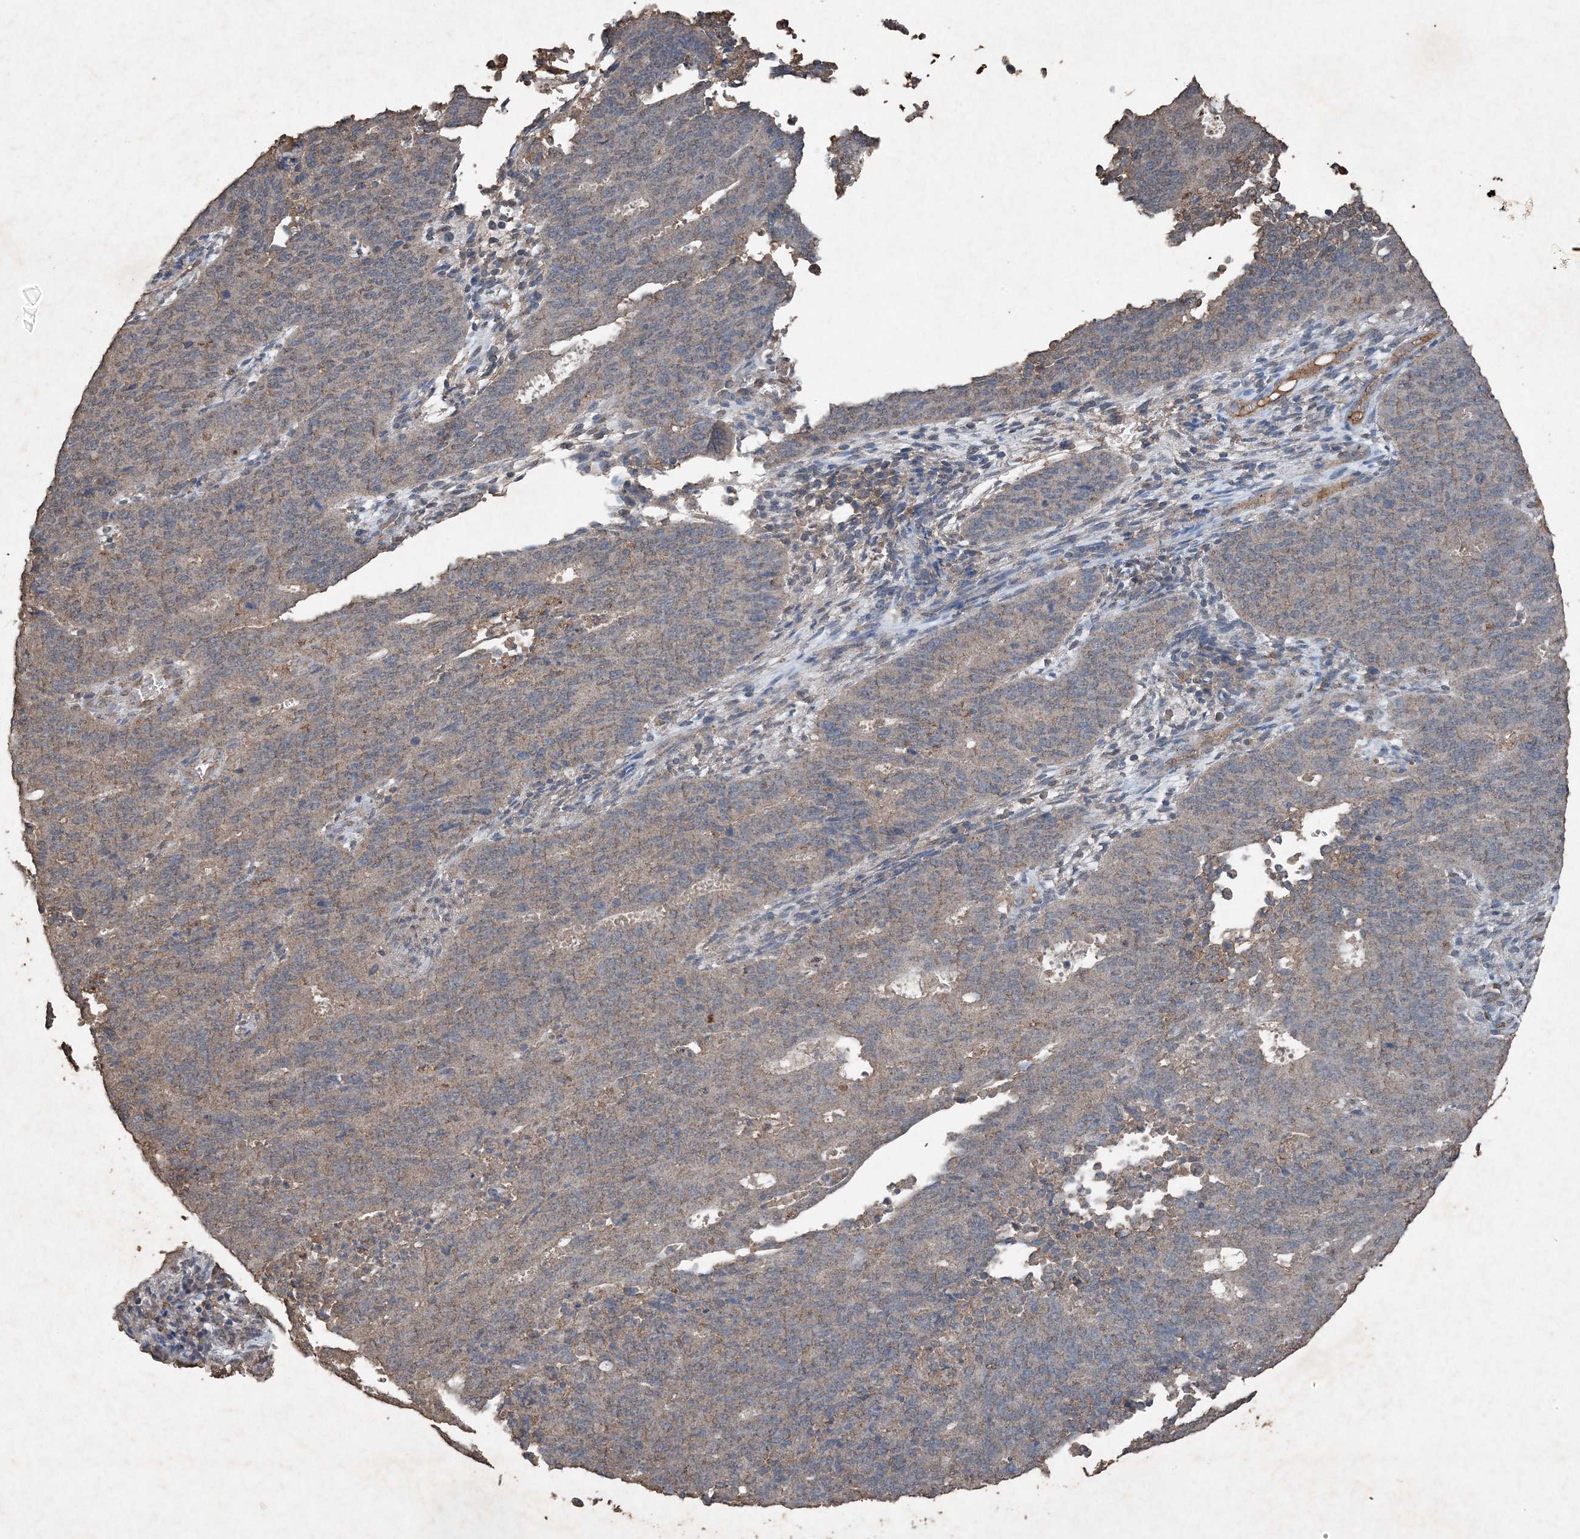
{"staining": {"intensity": "moderate", "quantity": "25%-75%", "location": "cytoplasmic/membranous"}, "tissue": "cervical cancer", "cell_type": "Tumor cells", "image_type": "cancer", "snomed": [{"axis": "morphology", "description": "Adenocarcinoma, NOS"}, {"axis": "topography", "description": "Cervix"}], "caption": "Cervical cancer (adenocarcinoma) was stained to show a protein in brown. There is medium levels of moderate cytoplasmic/membranous positivity in about 25%-75% of tumor cells. Immunohistochemistry stains the protein in brown and the nuclei are stained blue.", "gene": "FCN3", "patient": {"sex": "female", "age": 44}}